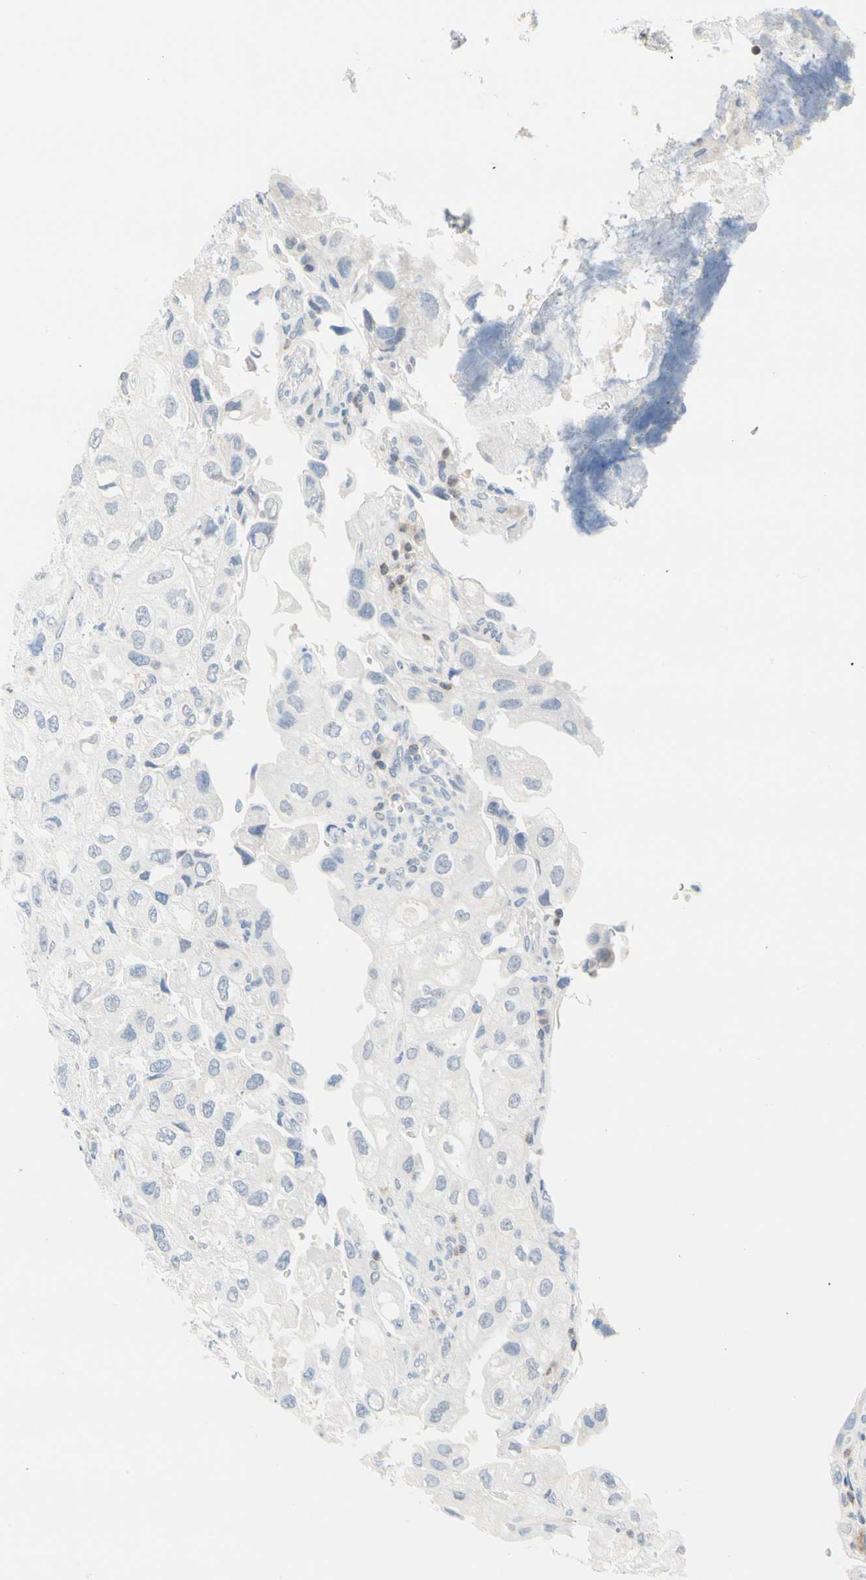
{"staining": {"intensity": "negative", "quantity": "none", "location": "none"}, "tissue": "urothelial cancer", "cell_type": "Tumor cells", "image_type": "cancer", "snomed": [{"axis": "morphology", "description": "Urothelial carcinoma, High grade"}, {"axis": "topography", "description": "Urinary bladder"}], "caption": "A photomicrograph of urothelial cancer stained for a protein exhibits no brown staining in tumor cells. (DAB (3,3'-diaminobenzidine) IHC with hematoxylin counter stain).", "gene": "NFATC2", "patient": {"sex": "female", "age": 64}}